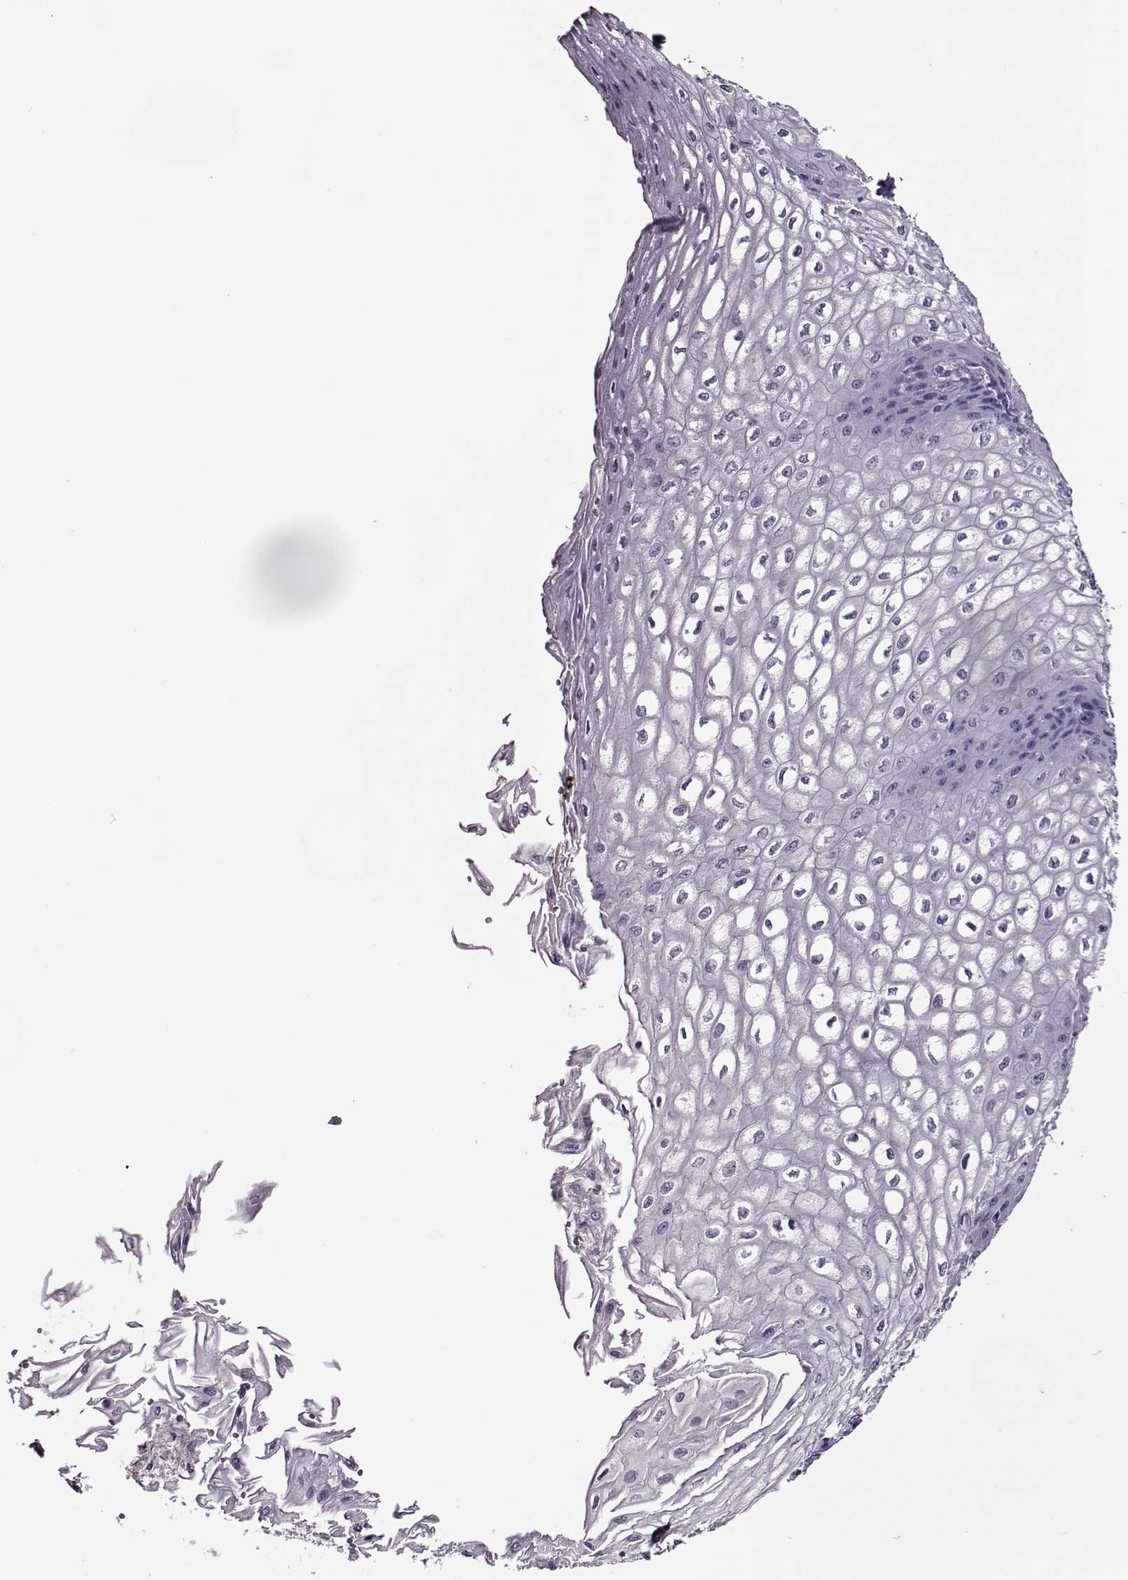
{"staining": {"intensity": "negative", "quantity": "none", "location": "none"}, "tissue": "esophagus", "cell_type": "Squamous epithelial cells", "image_type": "normal", "snomed": [{"axis": "morphology", "description": "Normal tissue, NOS"}, {"axis": "topography", "description": "Esophagus"}], "caption": "This is an immunohistochemistry (IHC) photomicrograph of benign esophagus. There is no staining in squamous epithelial cells.", "gene": "CIBAR1", "patient": {"sex": "male", "age": 58}}